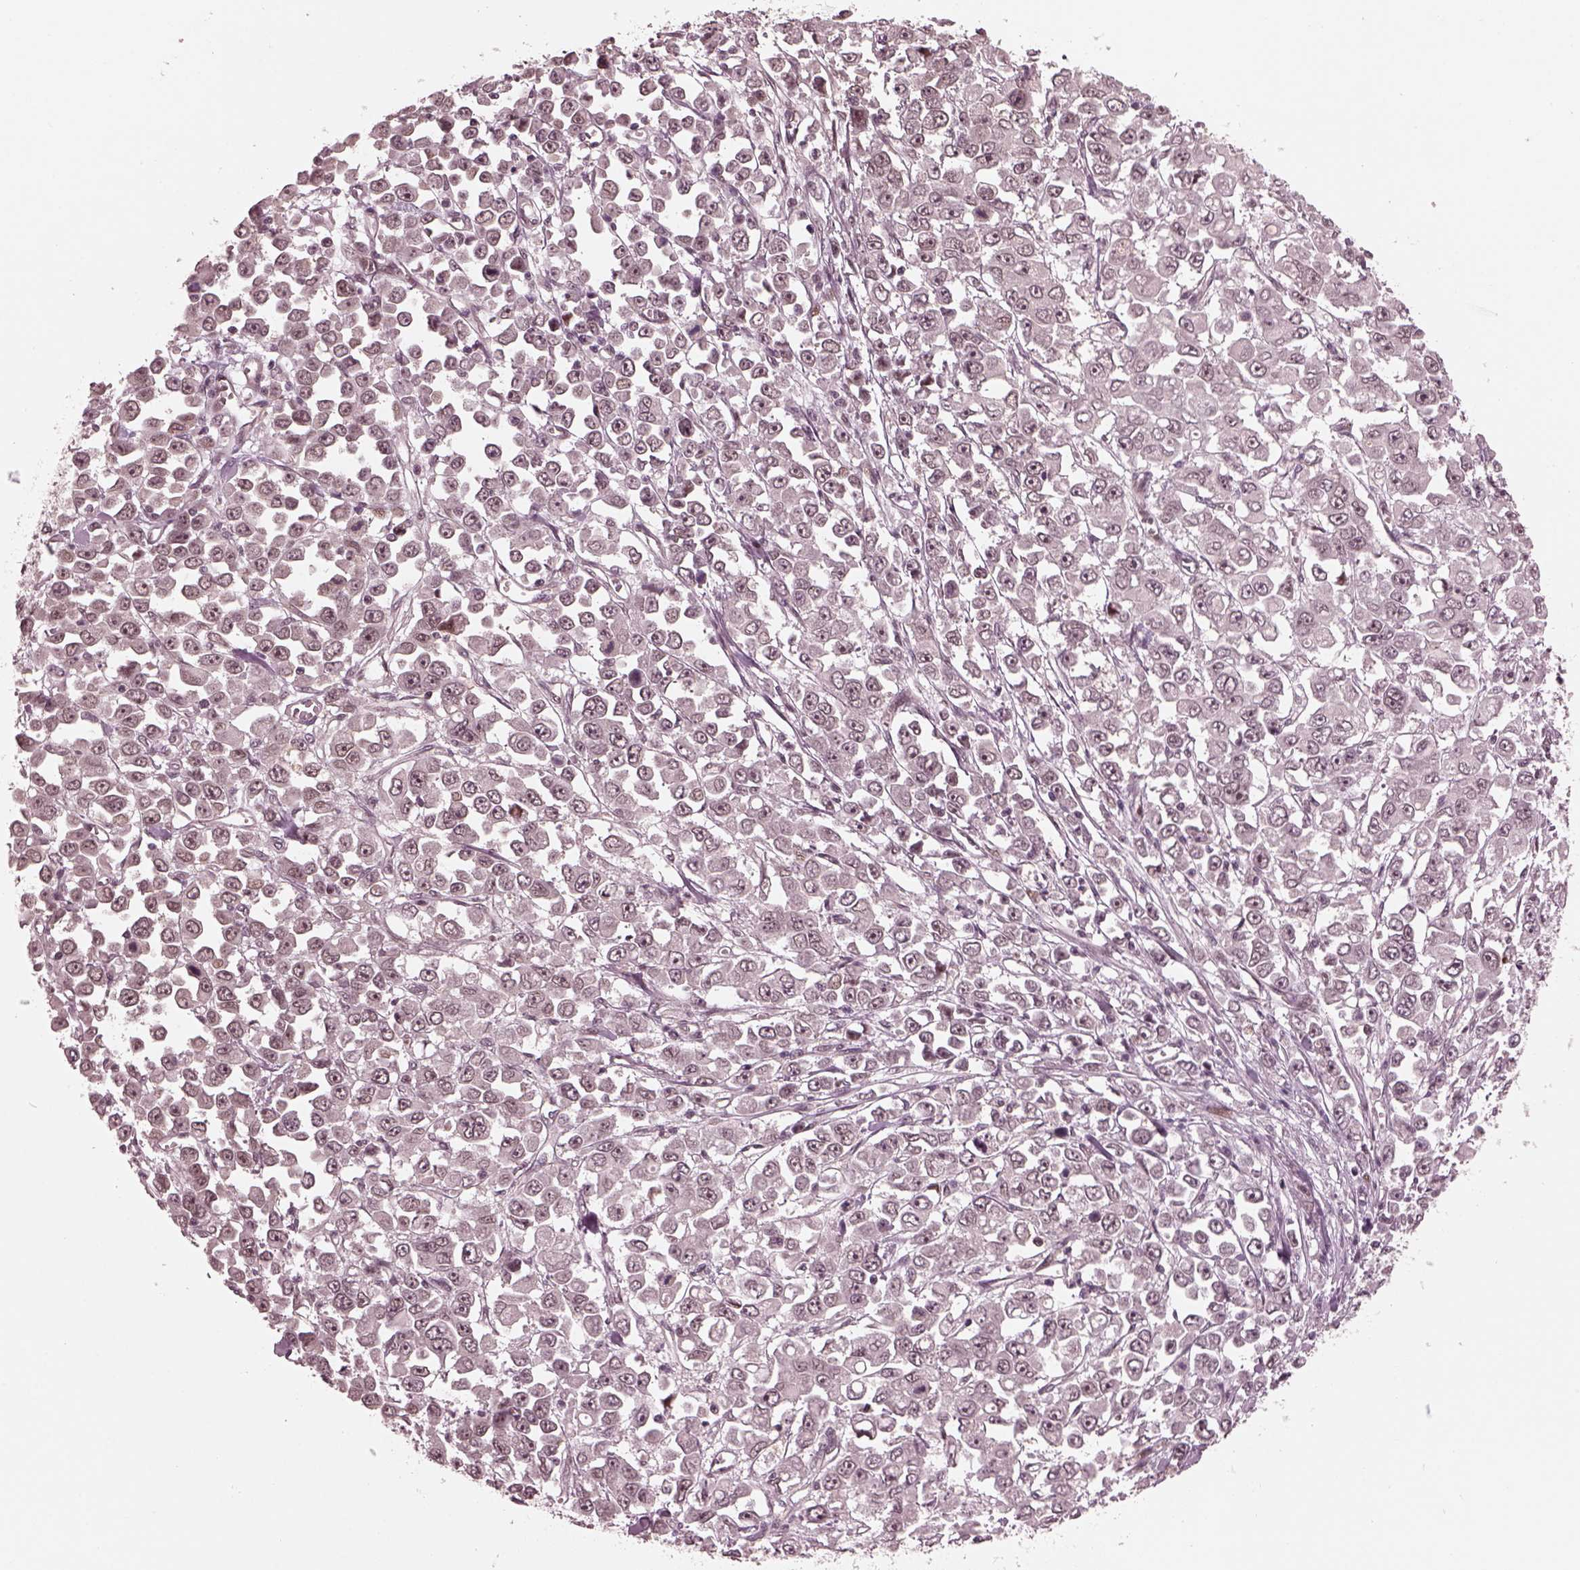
{"staining": {"intensity": "negative", "quantity": "none", "location": "none"}, "tissue": "stomach cancer", "cell_type": "Tumor cells", "image_type": "cancer", "snomed": [{"axis": "morphology", "description": "Adenocarcinoma, NOS"}, {"axis": "topography", "description": "Stomach, upper"}], "caption": "High magnification brightfield microscopy of stomach adenocarcinoma stained with DAB (3,3'-diaminobenzidine) (brown) and counterstained with hematoxylin (blue): tumor cells show no significant positivity.", "gene": "TRIB3", "patient": {"sex": "male", "age": 70}}